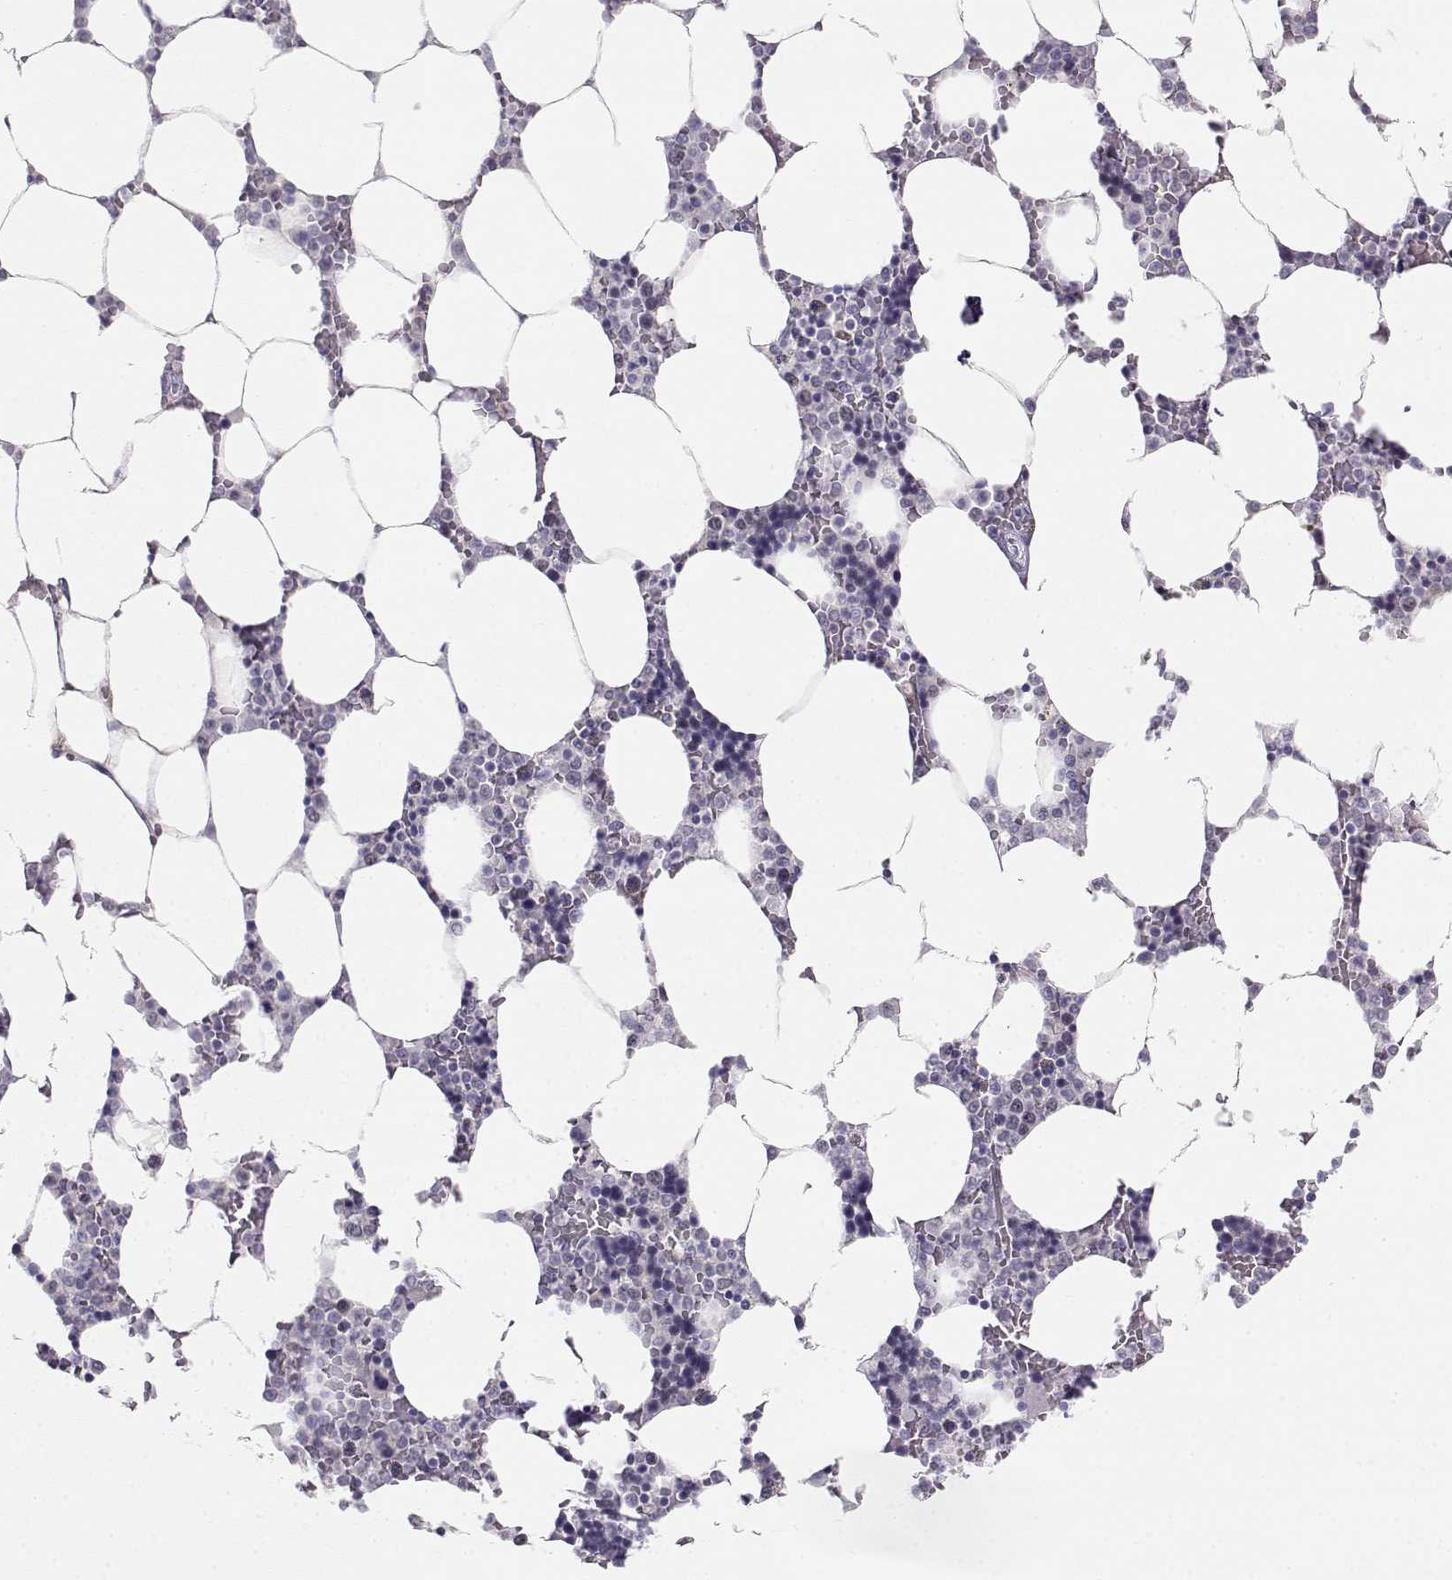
{"staining": {"intensity": "negative", "quantity": "none", "location": "none"}, "tissue": "bone marrow", "cell_type": "Hematopoietic cells", "image_type": "normal", "snomed": [{"axis": "morphology", "description": "Normal tissue, NOS"}, {"axis": "topography", "description": "Bone marrow"}], "caption": "This is a image of IHC staining of benign bone marrow, which shows no positivity in hematopoietic cells.", "gene": "OPN5", "patient": {"sex": "female", "age": 52}}